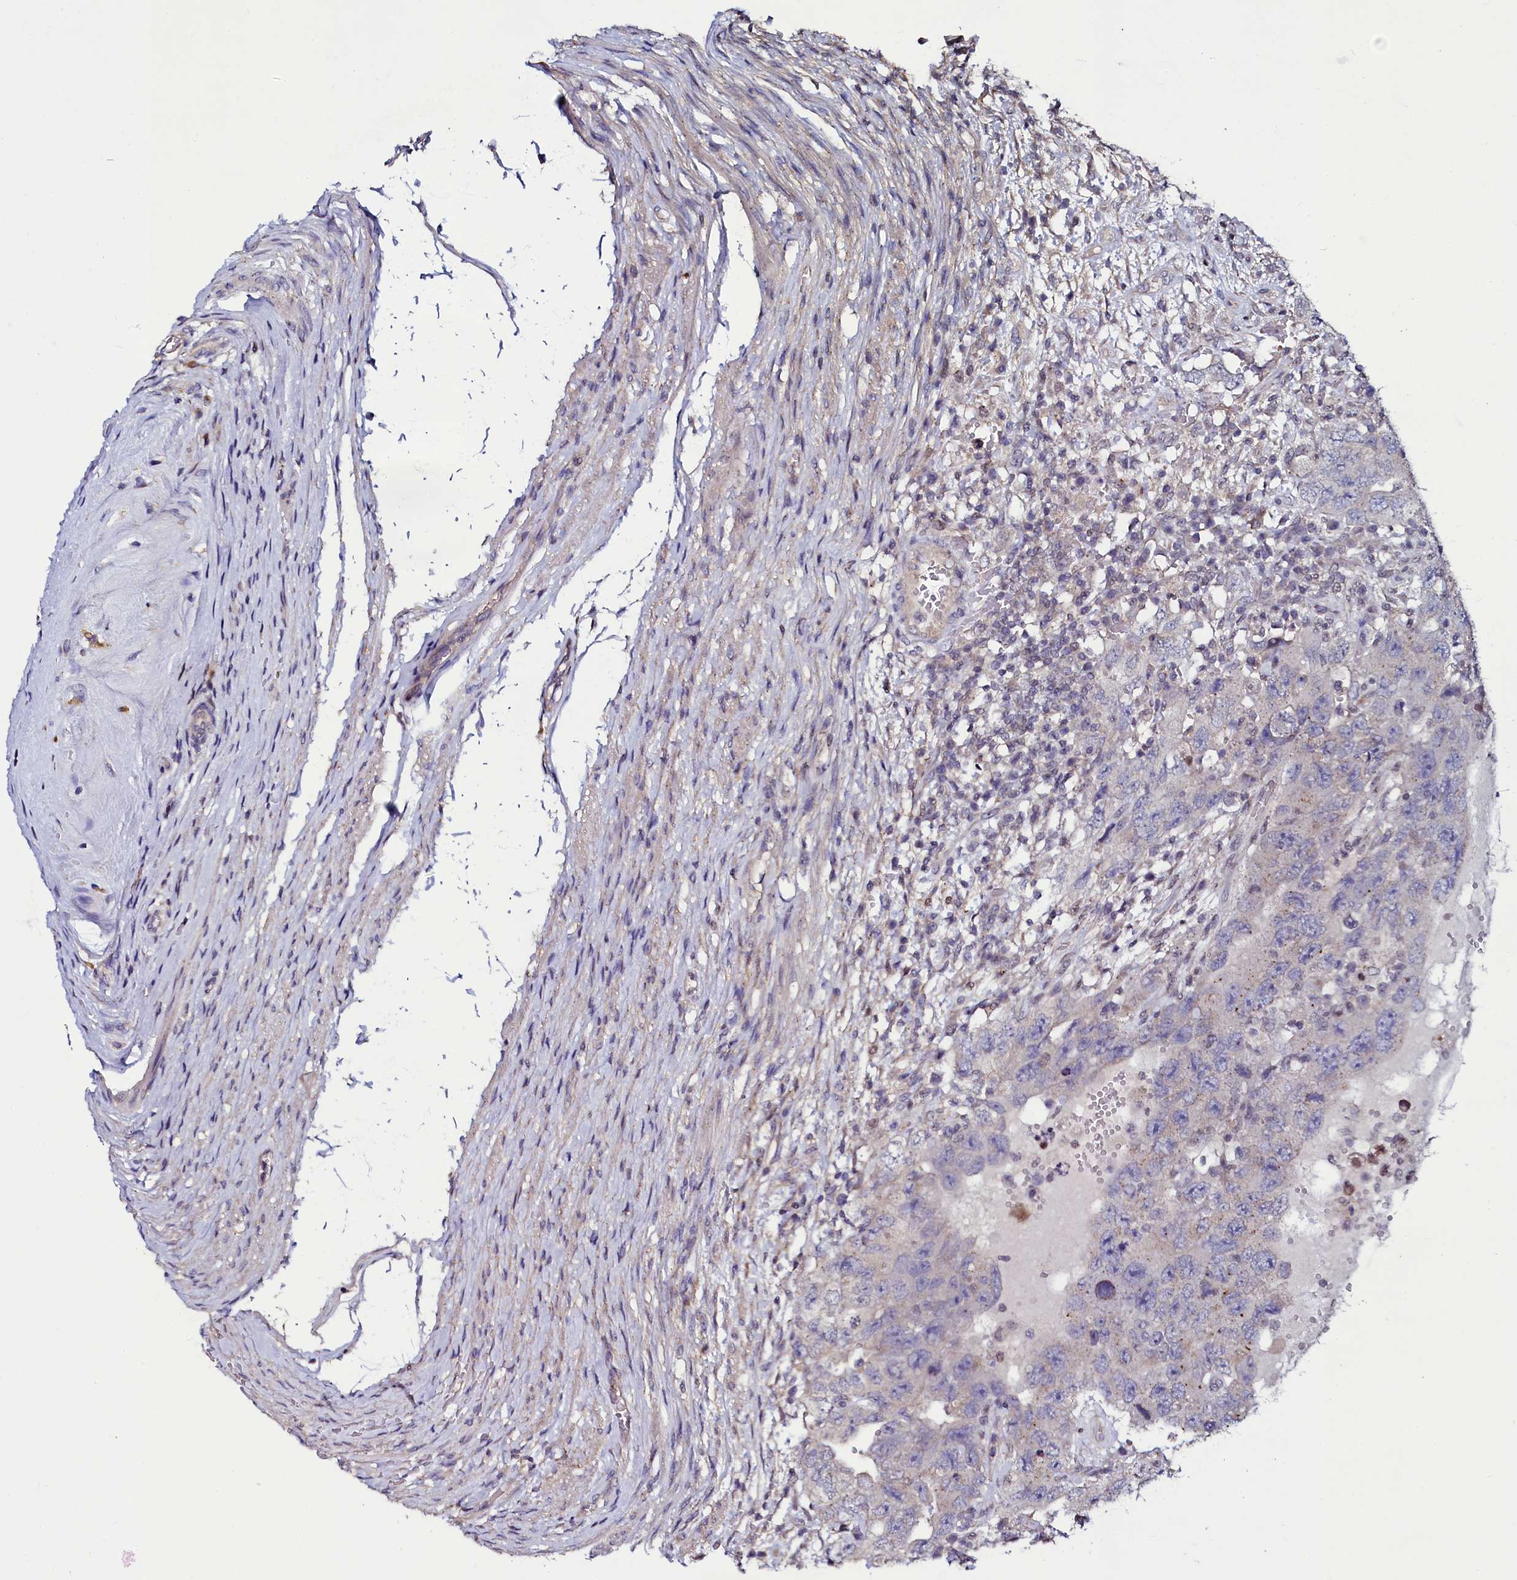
{"staining": {"intensity": "weak", "quantity": "<25%", "location": "cytoplasmic/membranous"}, "tissue": "testis cancer", "cell_type": "Tumor cells", "image_type": "cancer", "snomed": [{"axis": "morphology", "description": "Carcinoma, Embryonal, NOS"}, {"axis": "topography", "description": "Testis"}], "caption": "Immunohistochemical staining of human embryonal carcinoma (testis) shows no significant expression in tumor cells.", "gene": "USPL1", "patient": {"sex": "male", "age": 26}}